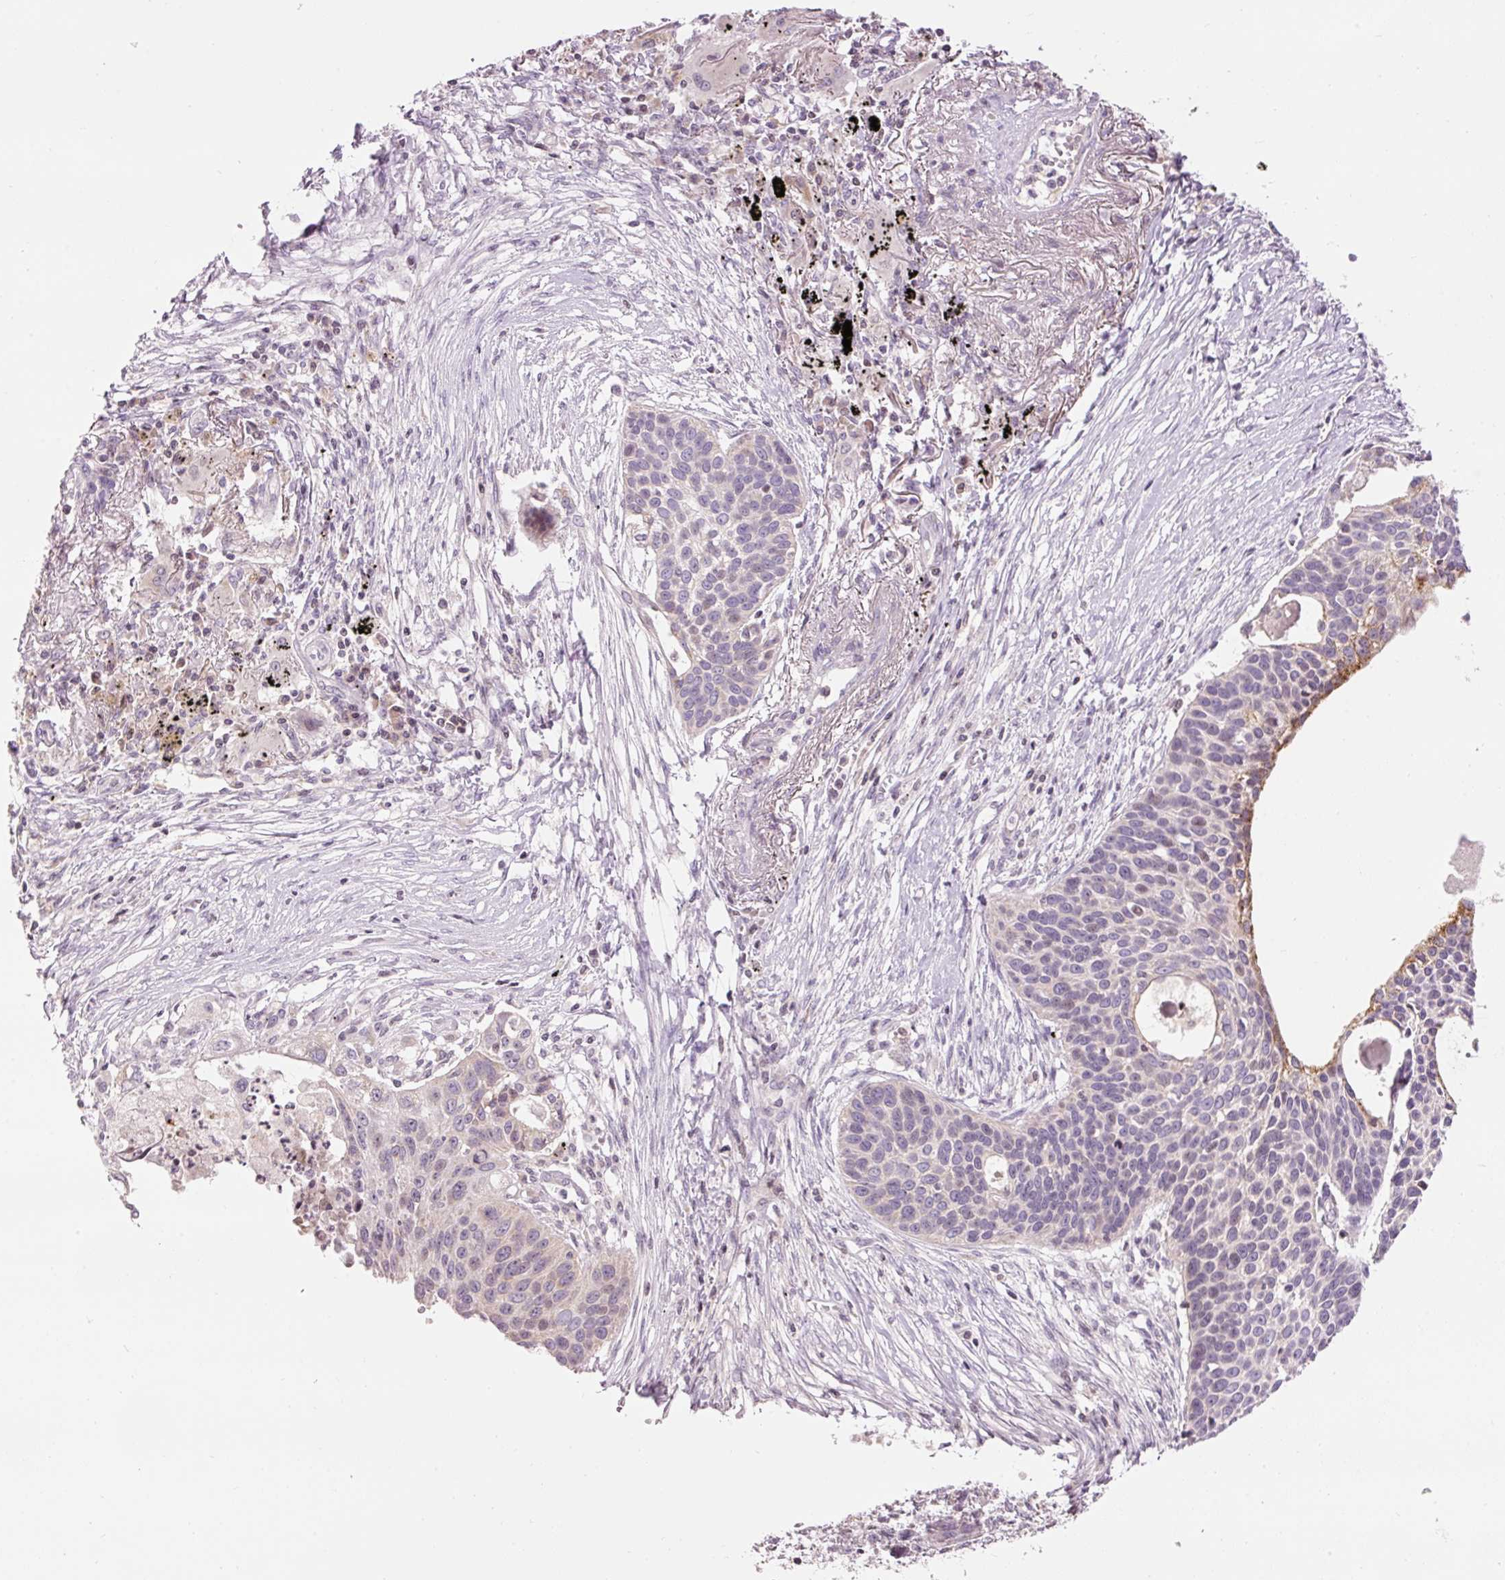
{"staining": {"intensity": "weak", "quantity": "<25%", "location": "cytoplasmic/membranous"}, "tissue": "lung cancer", "cell_type": "Tumor cells", "image_type": "cancer", "snomed": [{"axis": "morphology", "description": "Squamous cell carcinoma, NOS"}, {"axis": "topography", "description": "Lung"}], "caption": "DAB (3,3'-diaminobenzidine) immunohistochemical staining of human squamous cell carcinoma (lung) displays no significant positivity in tumor cells. (DAB (3,3'-diaminobenzidine) IHC with hematoxylin counter stain).", "gene": "ABHD11", "patient": {"sex": "male", "age": 71}}